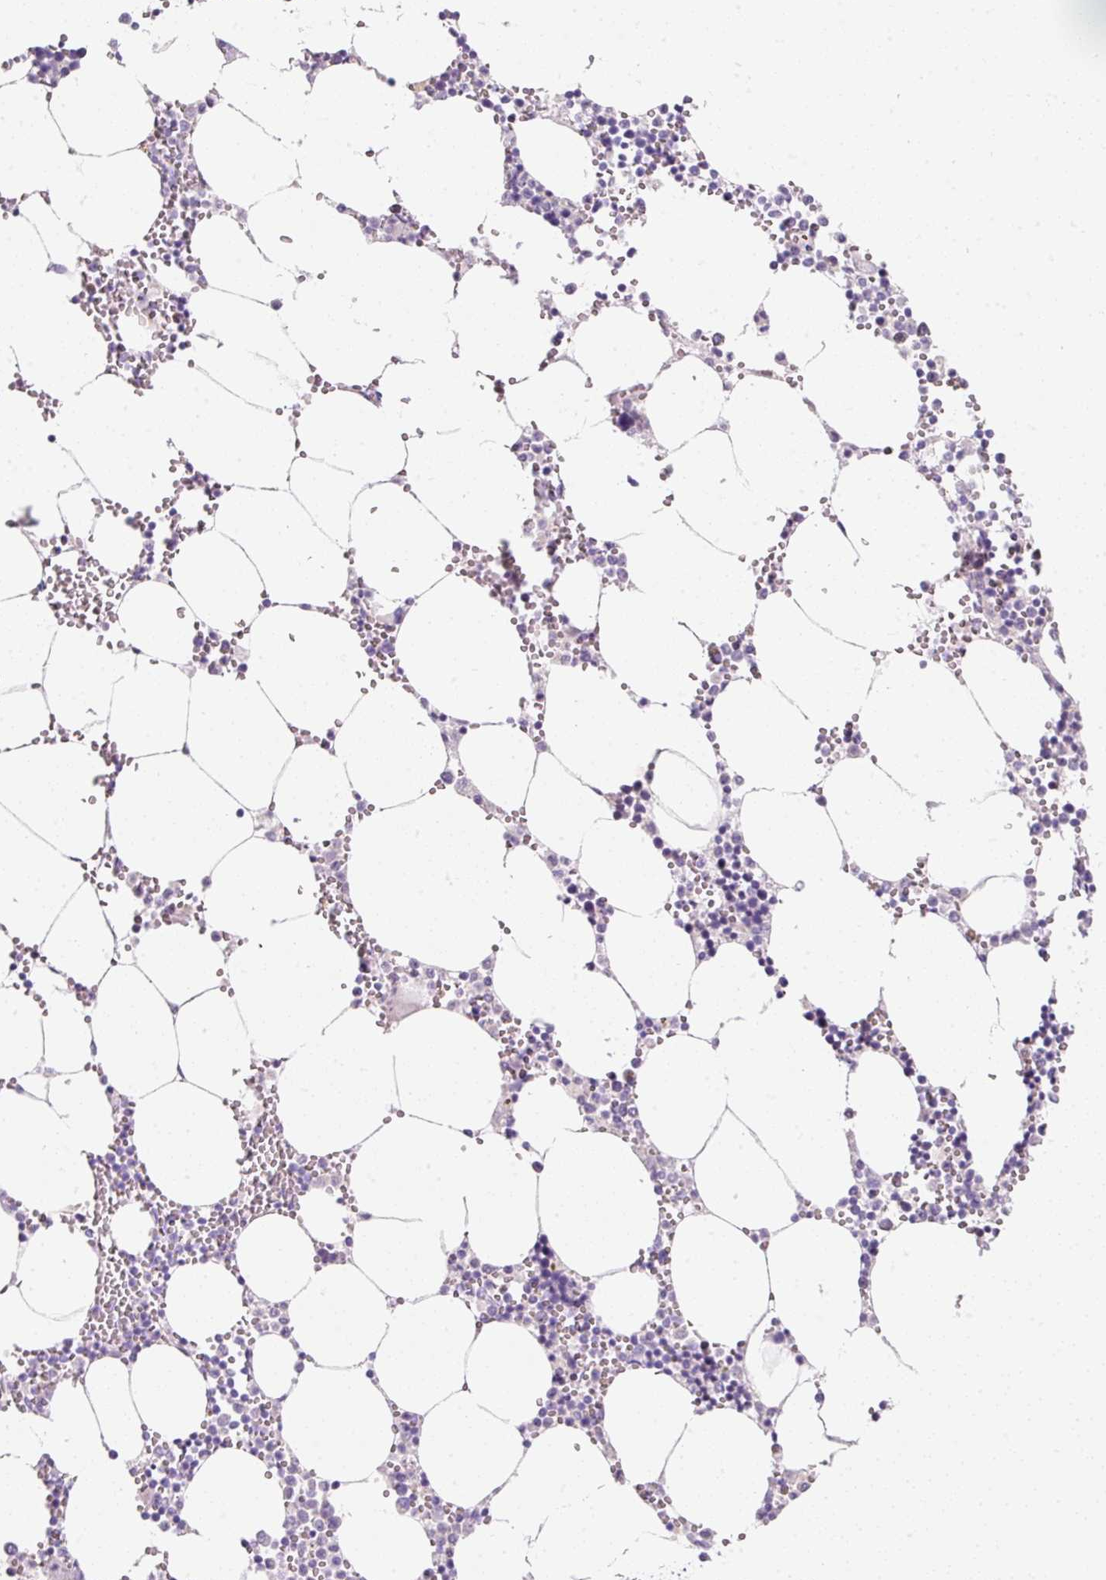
{"staining": {"intensity": "negative", "quantity": "none", "location": "none"}, "tissue": "bone marrow", "cell_type": "Hematopoietic cells", "image_type": "normal", "snomed": [{"axis": "morphology", "description": "Normal tissue, NOS"}, {"axis": "topography", "description": "Bone marrow"}], "caption": "Immunohistochemical staining of normal human bone marrow exhibits no significant expression in hematopoietic cells.", "gene": "DNM1", "patient": {"sex": "male", "age": 54}}